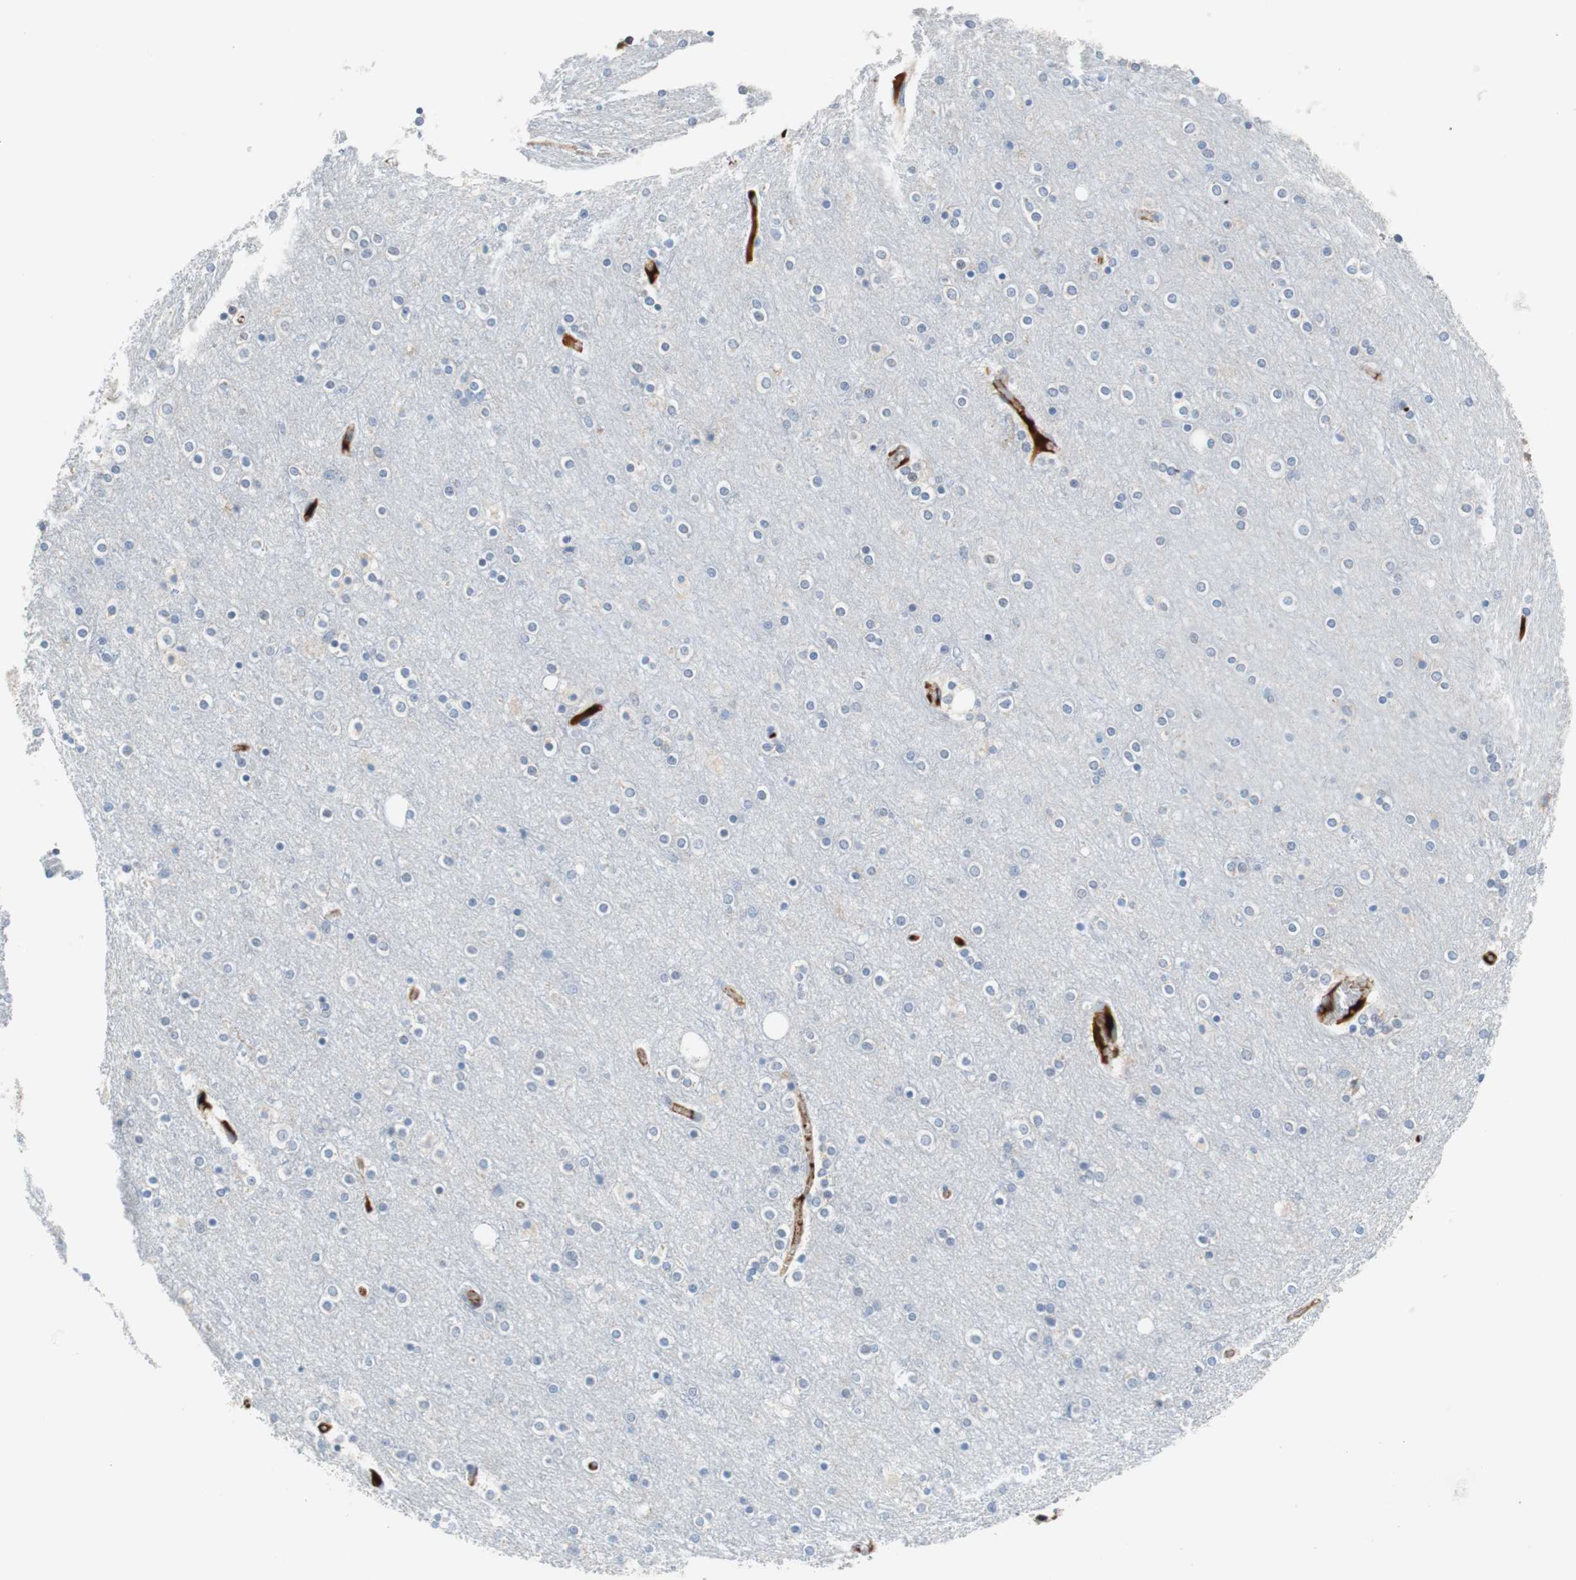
{"staining": {"intensity": "strong", "quantity": "<25%", "location": "cytoplasmic/membranous"}, "tissue": "cerebral cortex", "cell_type": "Endothelial cells", "image_type": "normal", "snomed": [{"axis": "morphology", "description": "Normal tissue, NOS"}, {"axis": "topography", "description": "Cerebral cortex"}], "caption": "Immunohistochemistry (IHC) of normal human cerebral cortex shows medium levels of strong cytoplasmic/membranous expression in approximately <25% of endothelial cells.", "gene": "RBP4", "patient": {"sex": "female", "age": 54}}